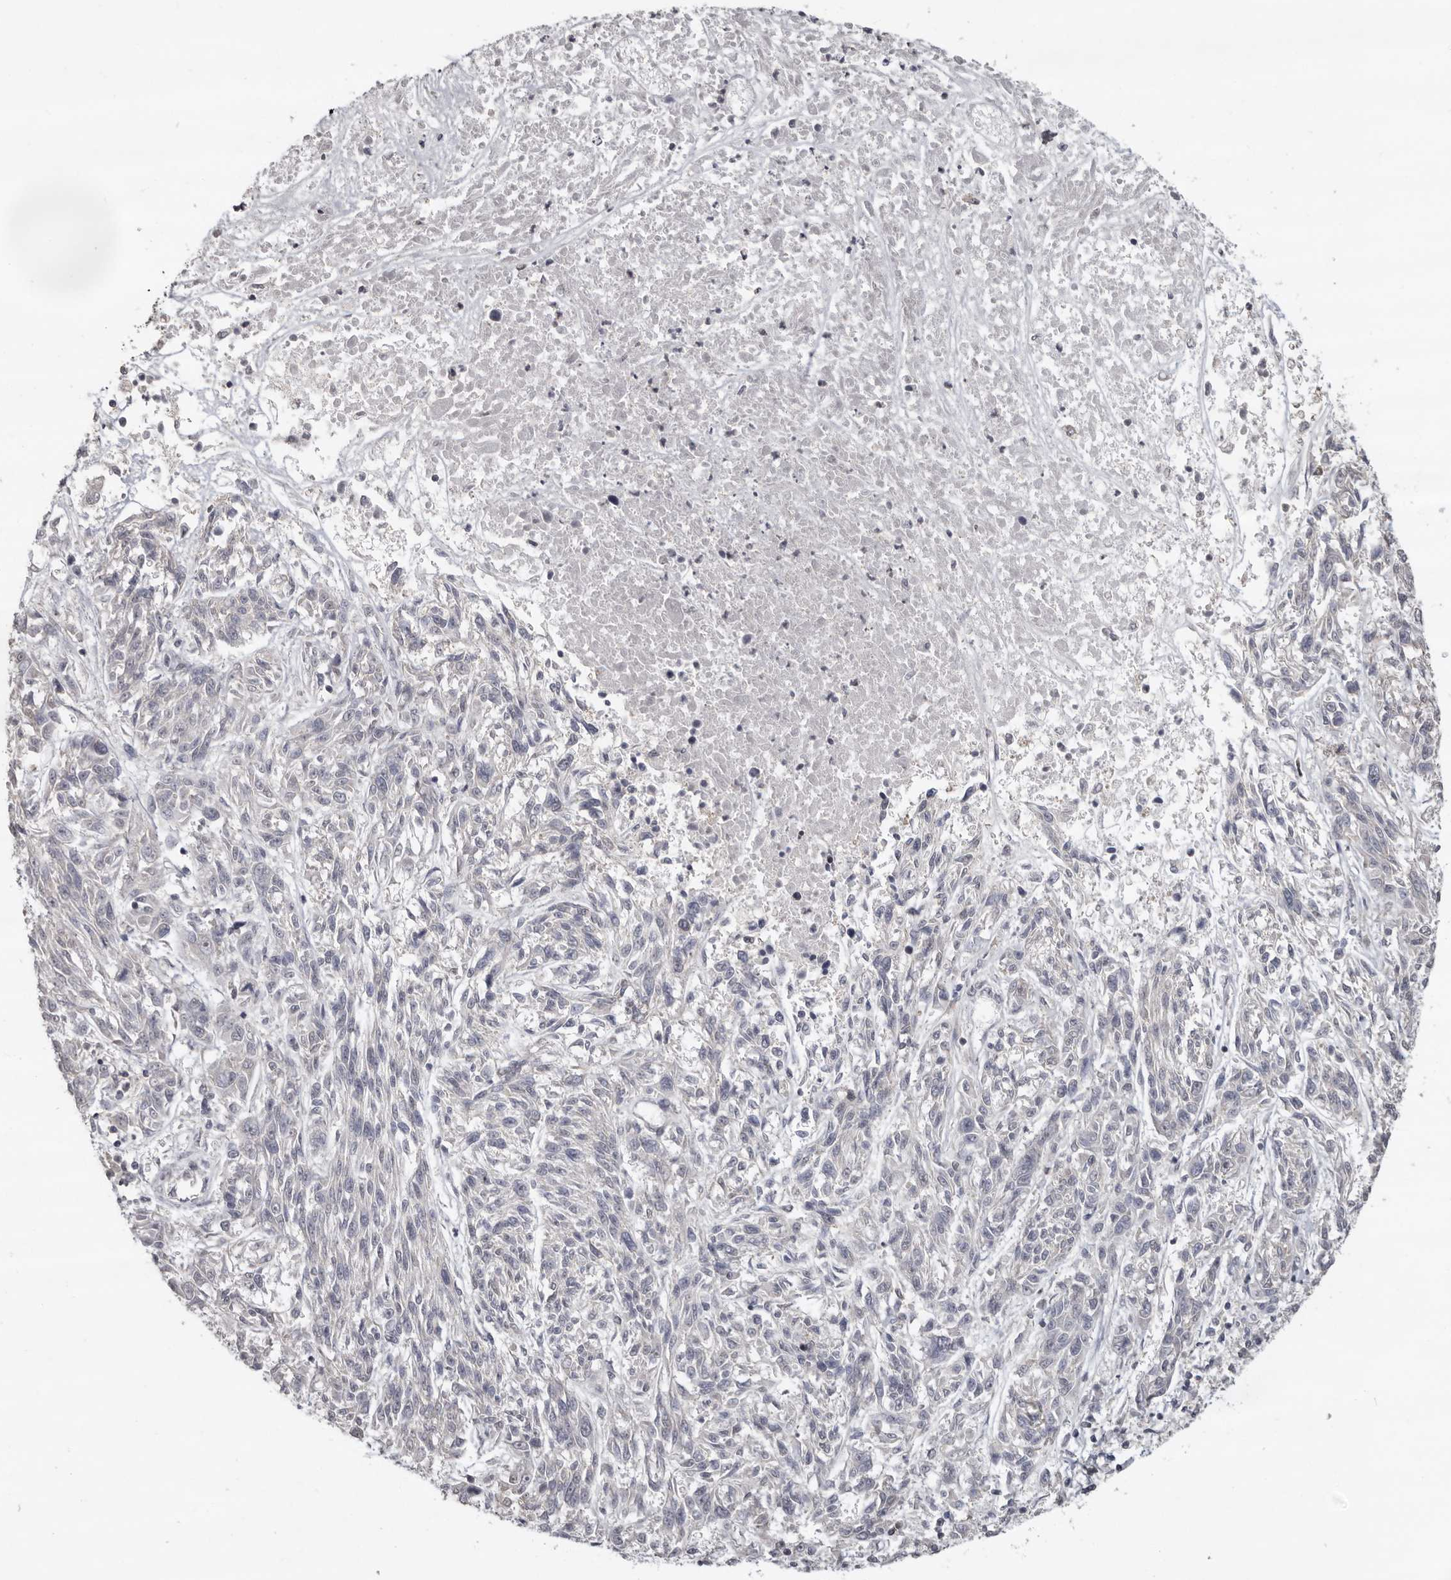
{"staining": {"intensity": "negative", "quantity": "none", "location": "none"}, "tissue": "melanoma", "cell_type": "Tumor cells", "image_type": "cancer", "snomed": [{"axis": "morphology", "description": "Malignant melanoma, NOS"}, {"axis": "topography", "description": "Skin"}], "caption": "Immunohistochemistry (IHC) photomicrograph of neoplastic tissue: human malignant melanoma stained with DAB shows no significant protein staining in tumor cells. (DAB (3,3'-diaminobenzidine) IHC, high magnification).", "gene": "LINGO2", "patient": {"sex": "male", "age": 53}}